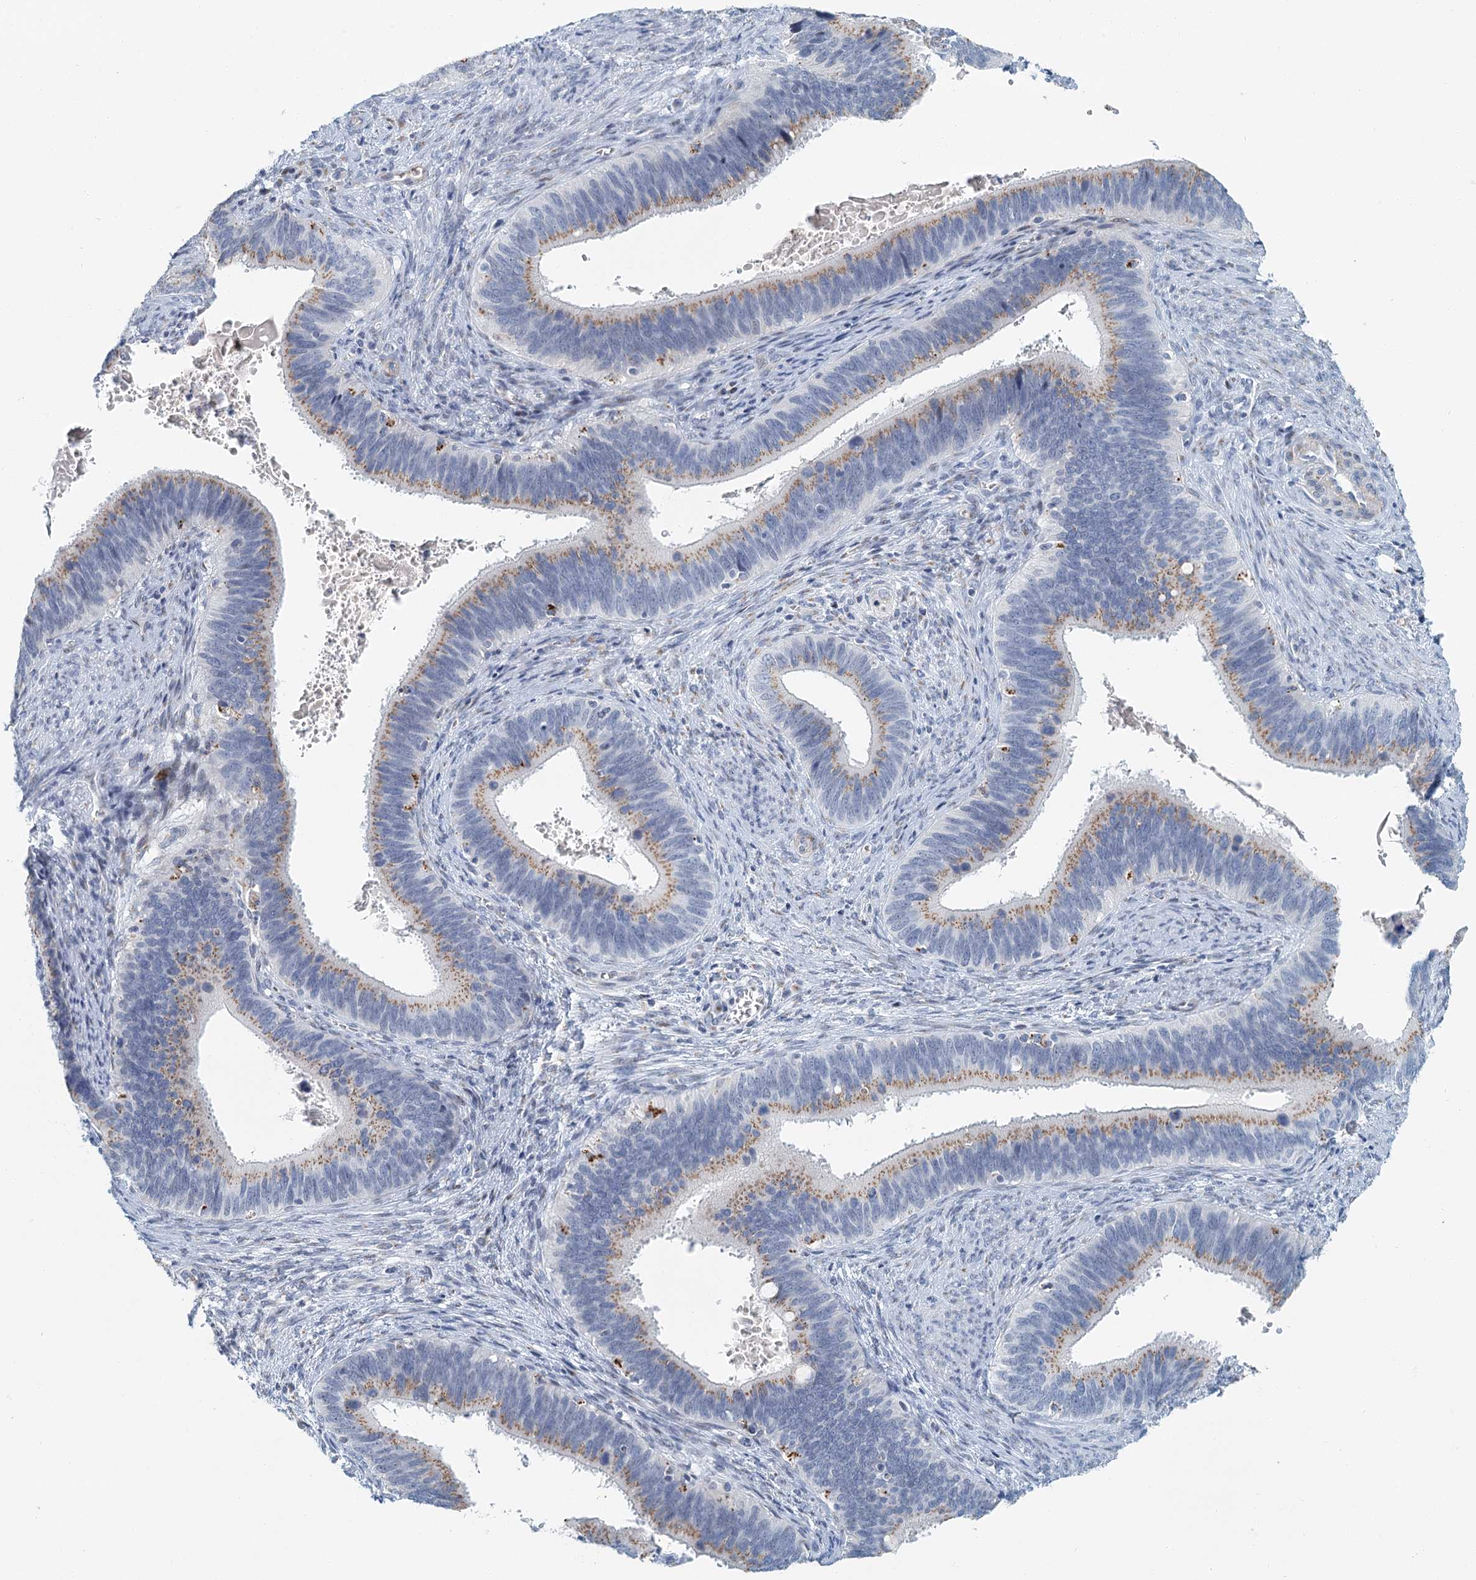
{"staining": {"intensity": "moderate", "quantity": ">75%", "location": "cytoplasmic/membranous"}, "tissue": "cervical cancer", "cell_type": "Tumor cells", "image_type": "cancer", "snomed": [{"axis": "morphology", "description": "Adenocarcinoma, NOS"}, {"axis": "topography", "description": "Cervix"}], "caption": "Immunohistochemical staining of cervical adenocarcinoma demonstrates medium levels of moderate cytoplasmic/membranous positivity in about >75% of tumor cells.", "gene": "ZNF527", "patient": {"sex": "female", "age": 42}}